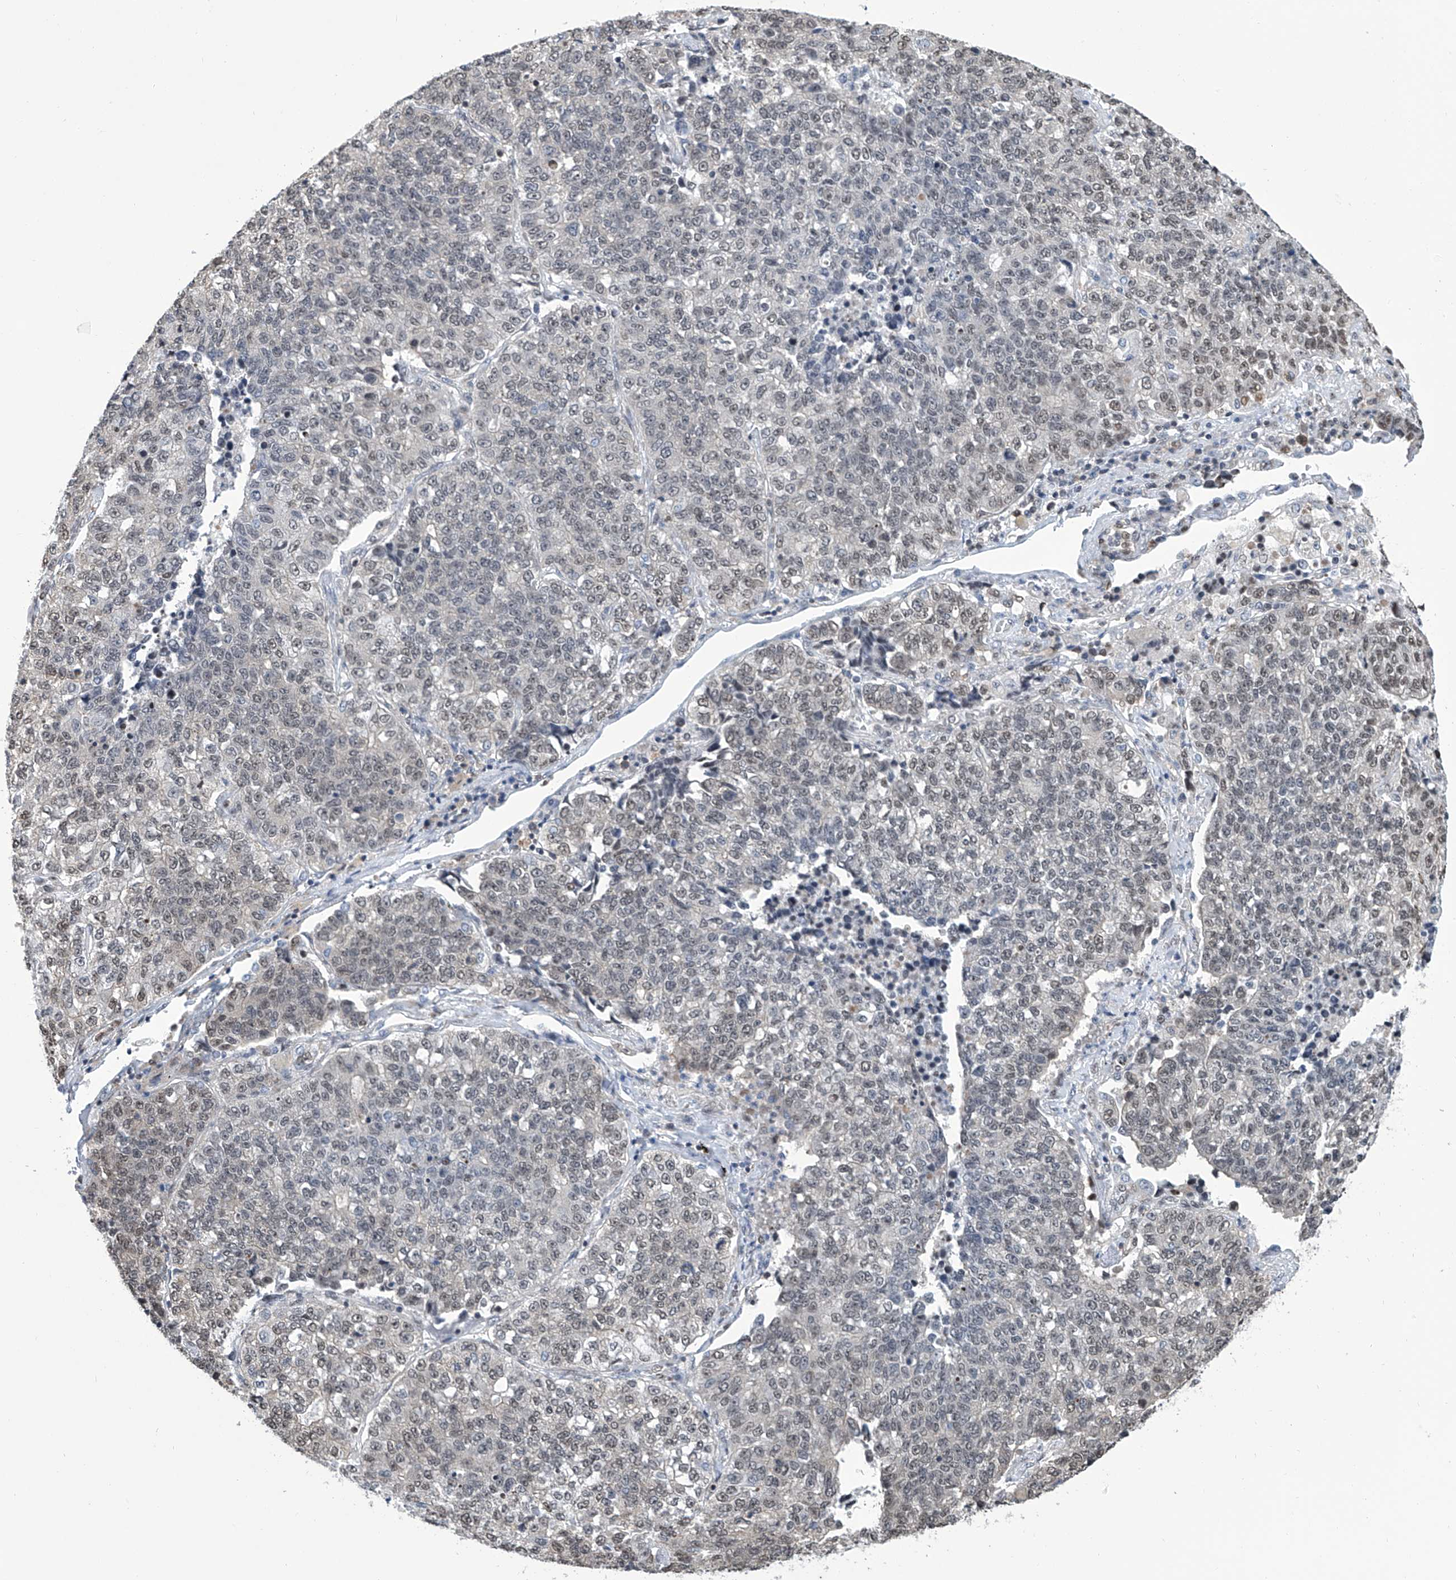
{"staining": {"intensity": "weak", "quantity": "25%-75%", "location": "nuclear"}, "tissue": "lung cancer", "cell_type": "Tumor cells", "image_type": "cancer", "snomed": [{"axis": "morphology", "description": "Adenocarcinoma, NOS"}, {"axis": "topography", "description": "Lung"}], "caption": "Protein staining demonstrates weak nuclear staining in about 25%-75% of tumor cells in adenocarcinoma (lung).", "gene": "SREBF2", "patient": {"sex": "male", "age": 49}}